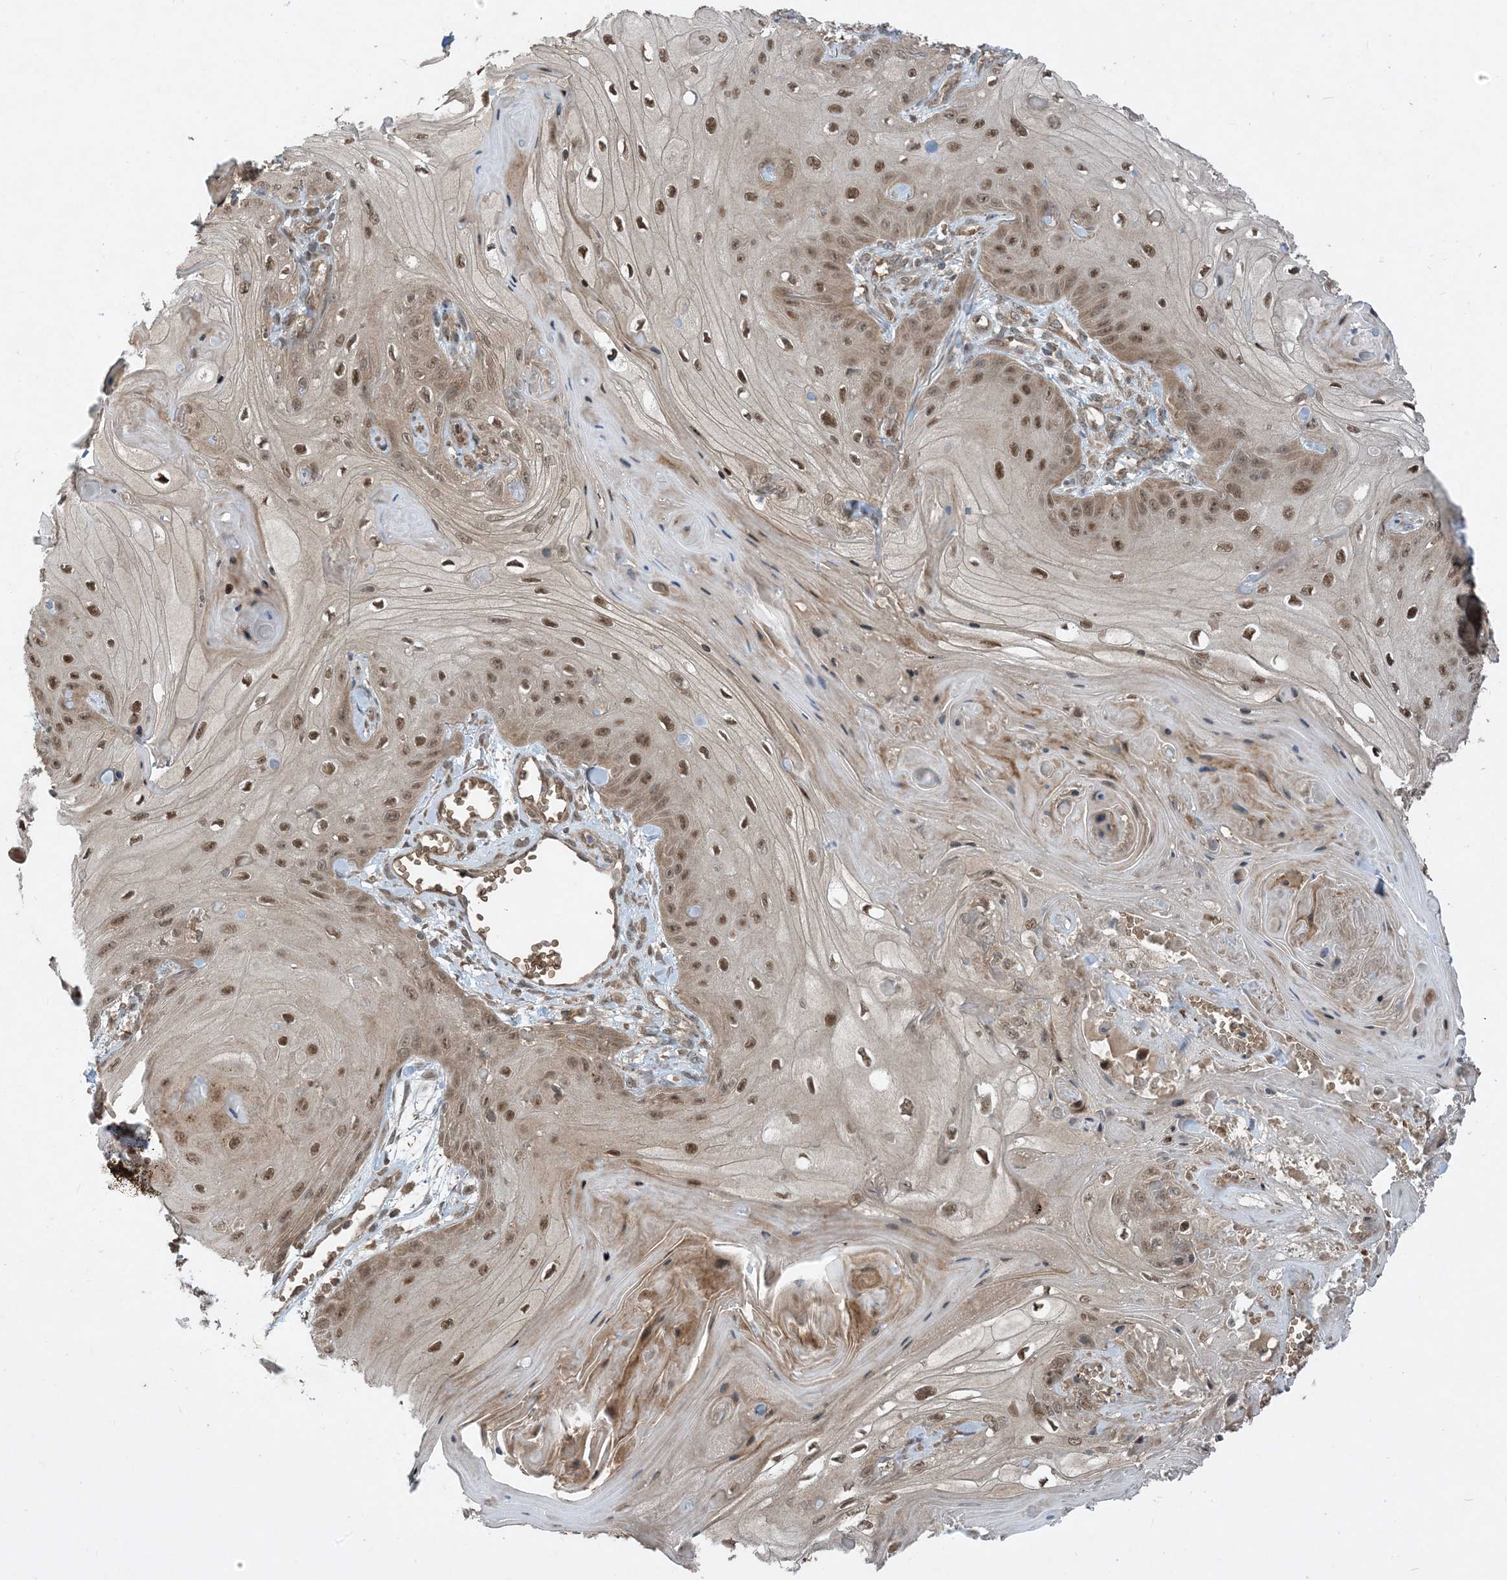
{"staining": {"intensity": "moderate", "quantity": ">75%", "location": "nuclear"}, "tissue": "skin cancer", "cell_type": "Tumor cells", "image_type": "cancer", "snomed": [{"axis": "morphology", "description": "Squamous cell carcinoma, NOS"}, {"axis": "topography", "description": "Skin"}], "caption": "An image showing moderate nuclear positivity in about >75% of tumor cells in skin squamous cell carcinoma, as visualized by brown immunohistochemical staining.", "gene": "PUSL1", "patient": {"sex": "male", "age": 74}}